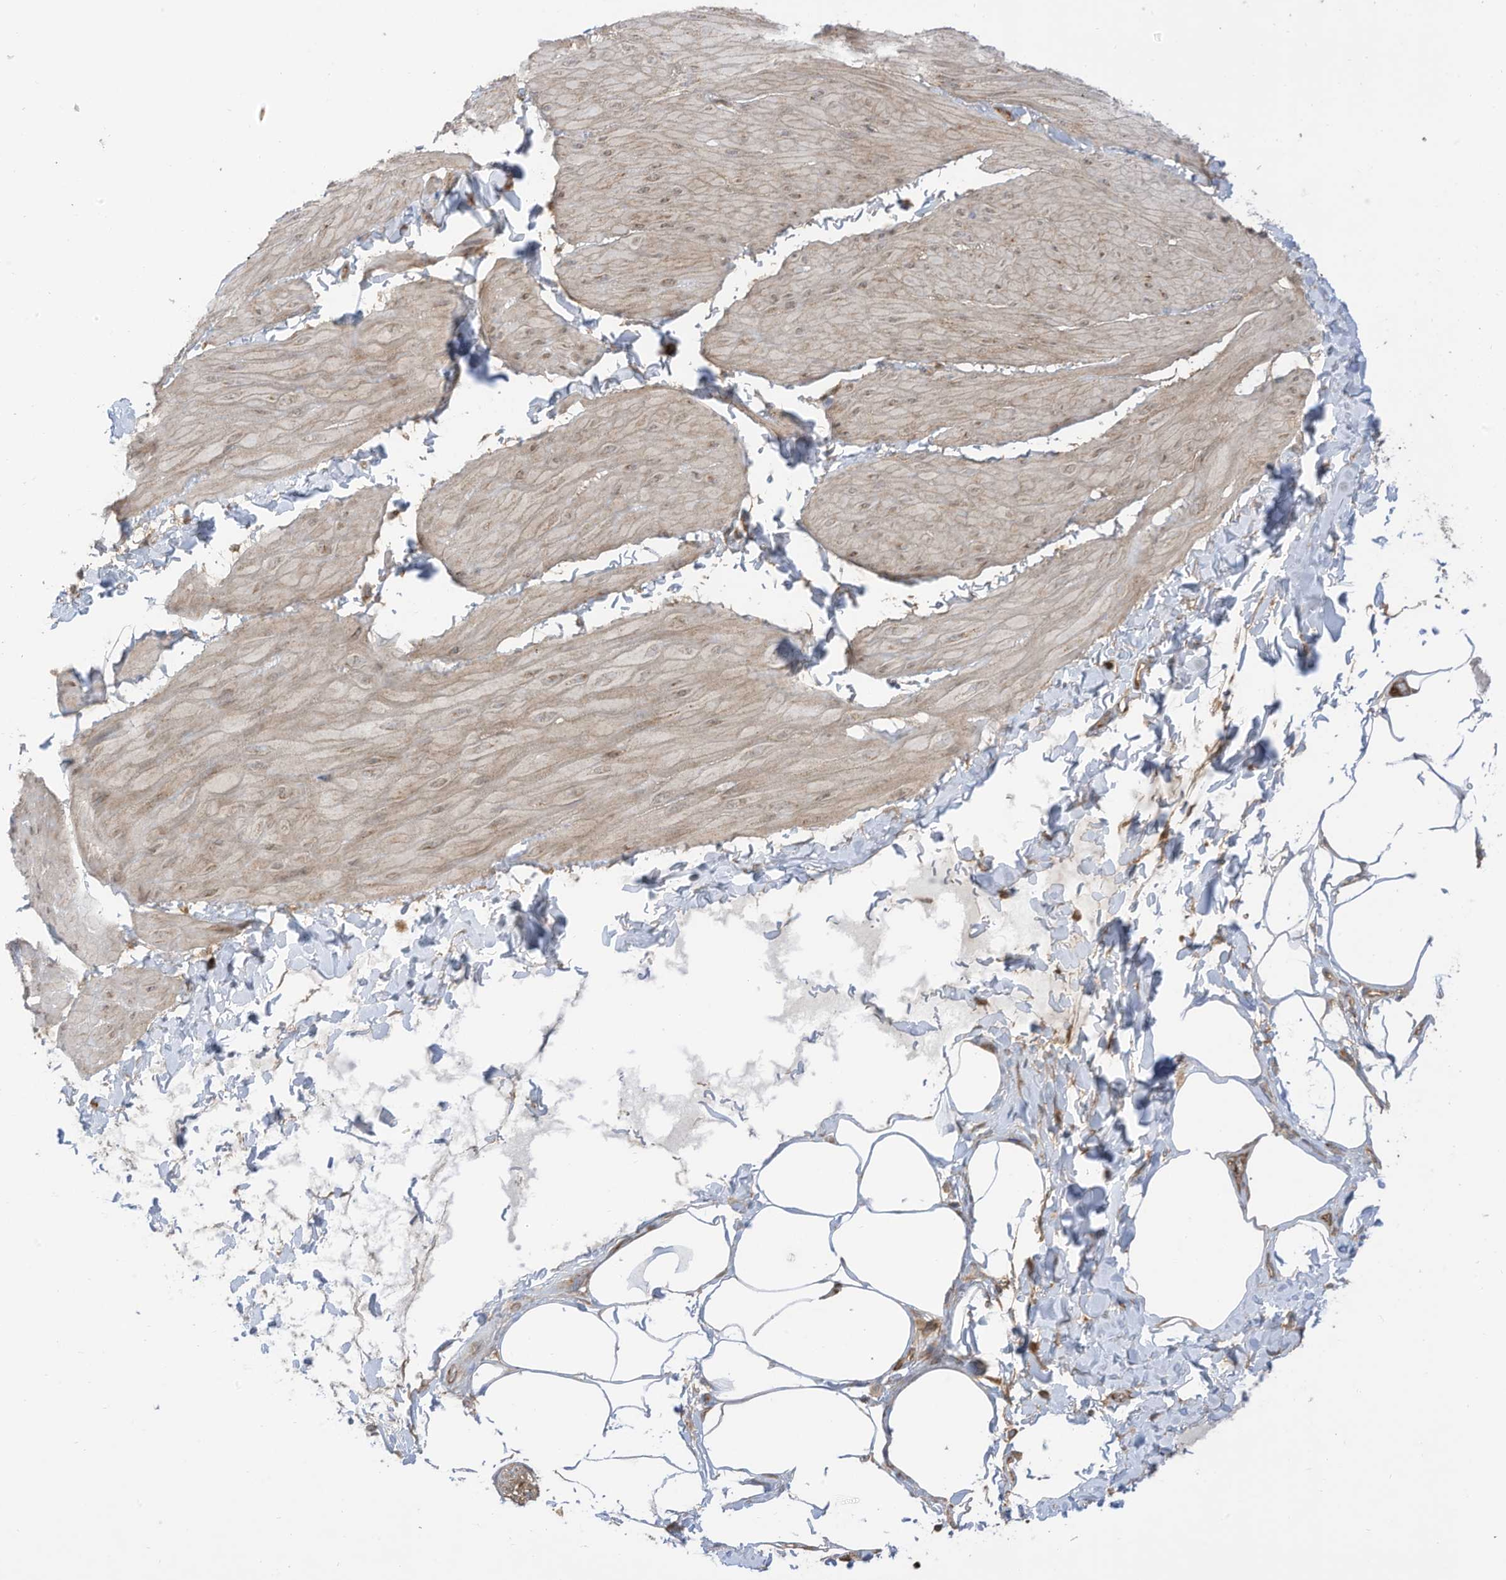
{"staining": {"intensity": "weak", "quantity": ">75%", "location": "cytoplasmic/membranous"}, "tissue": "smooth muscle", "cell_type": "Smooth muscle cells", "image_type": "normal", "snomed": [{"axis": "morphology", "description": "Urothelial carcinoma, High grade"}, {"axis": "topography", "description": "Urinary bladder"}], "caption": "Immunohistochemistry of benign smooth muscle displays low levels of weak cytoplasmic/membranous expression in about >75% of smooth muscle cells.", "gene": "REPS1", "patient": {"sex": "male", "age": 46}}